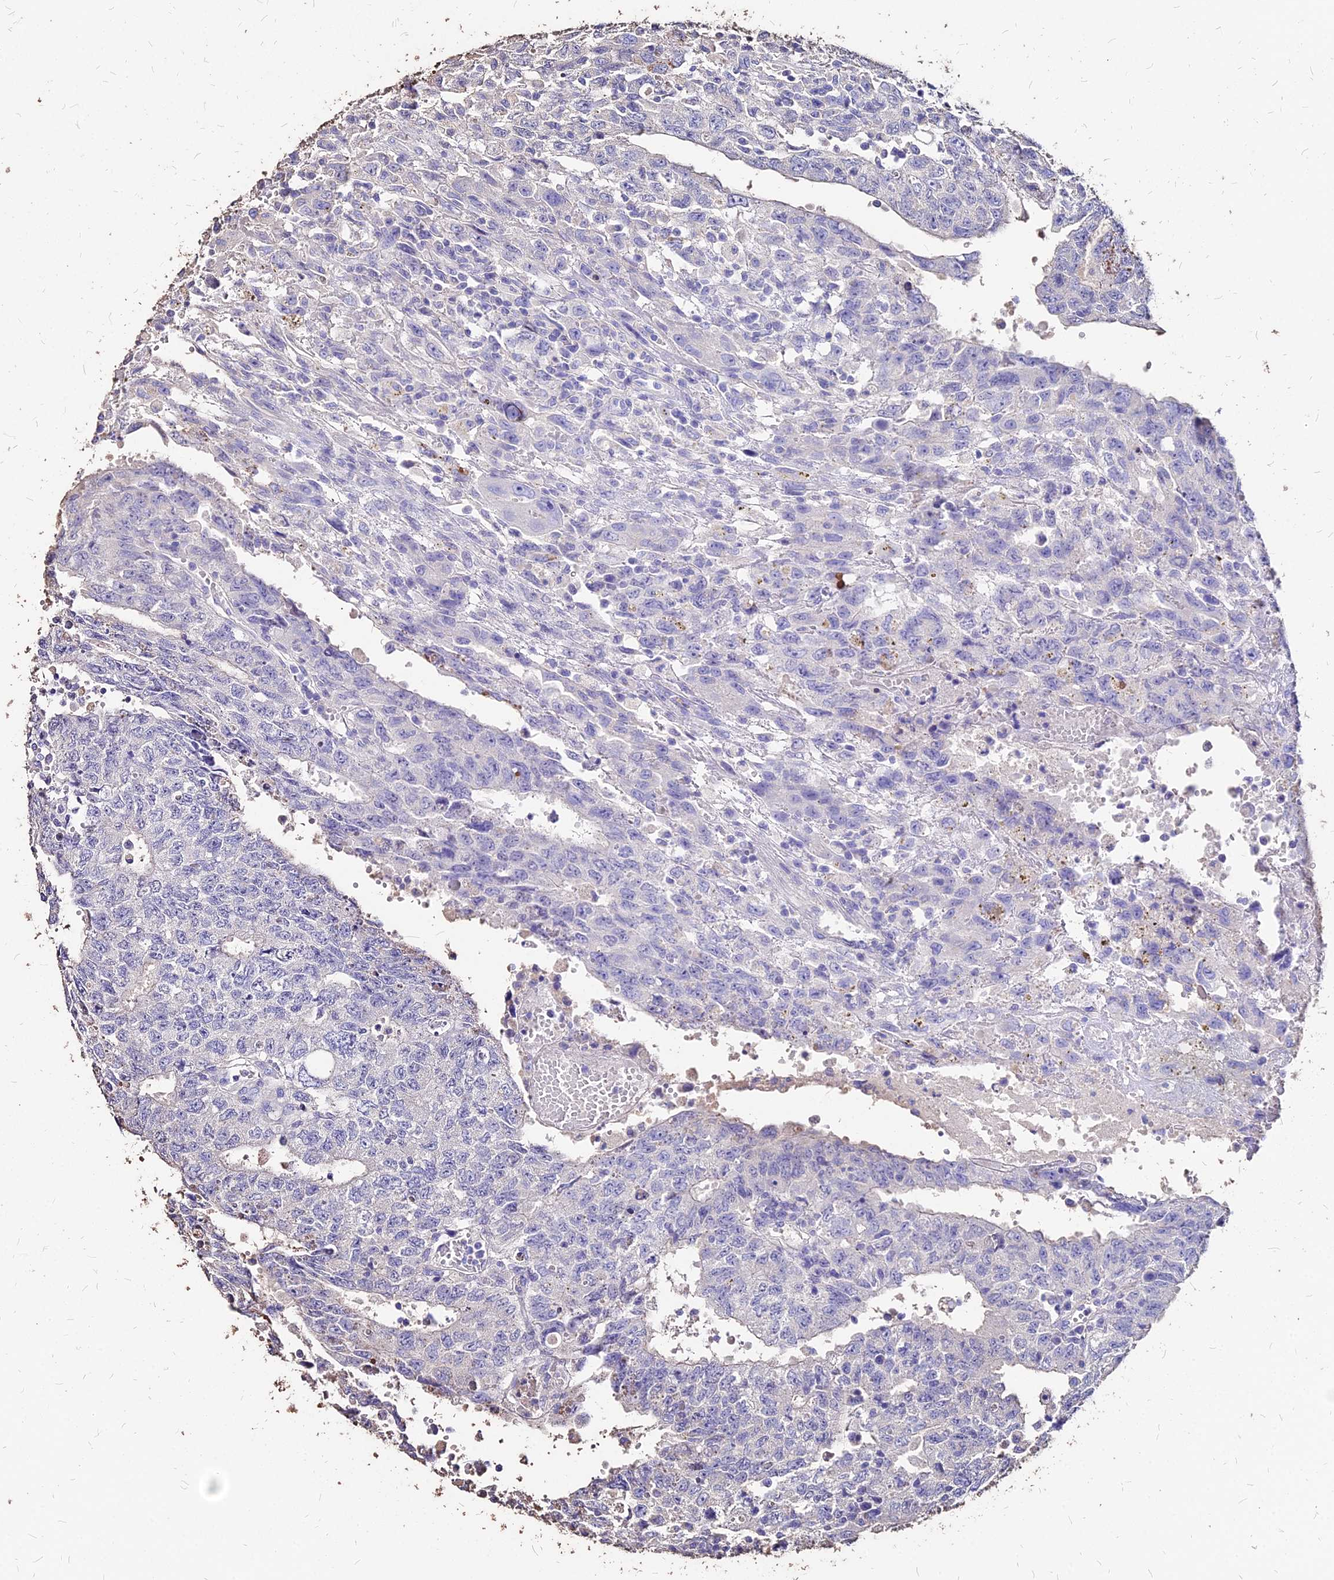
{"staining": {"intensity": "negative", "quantity": "none", "location": "none"}, "tissue": "testis cancer", "cell_type": "Tumor cells", "image_type": "cancer", "snomed": [{"axis": "morphology", "description": "Carcinoma, Embryonal, NOS"}, {"axis": "topography", "description": "Testis"}], "caption": "Tumor cells show no significant protein staining in embryonal carcinoma (testis). (DAB immunohistochemistry (IHC) visualized using brightfield microscopy, high magnification).", "gene": "NME5", "patient": {"sex": "male", "age": 34}}